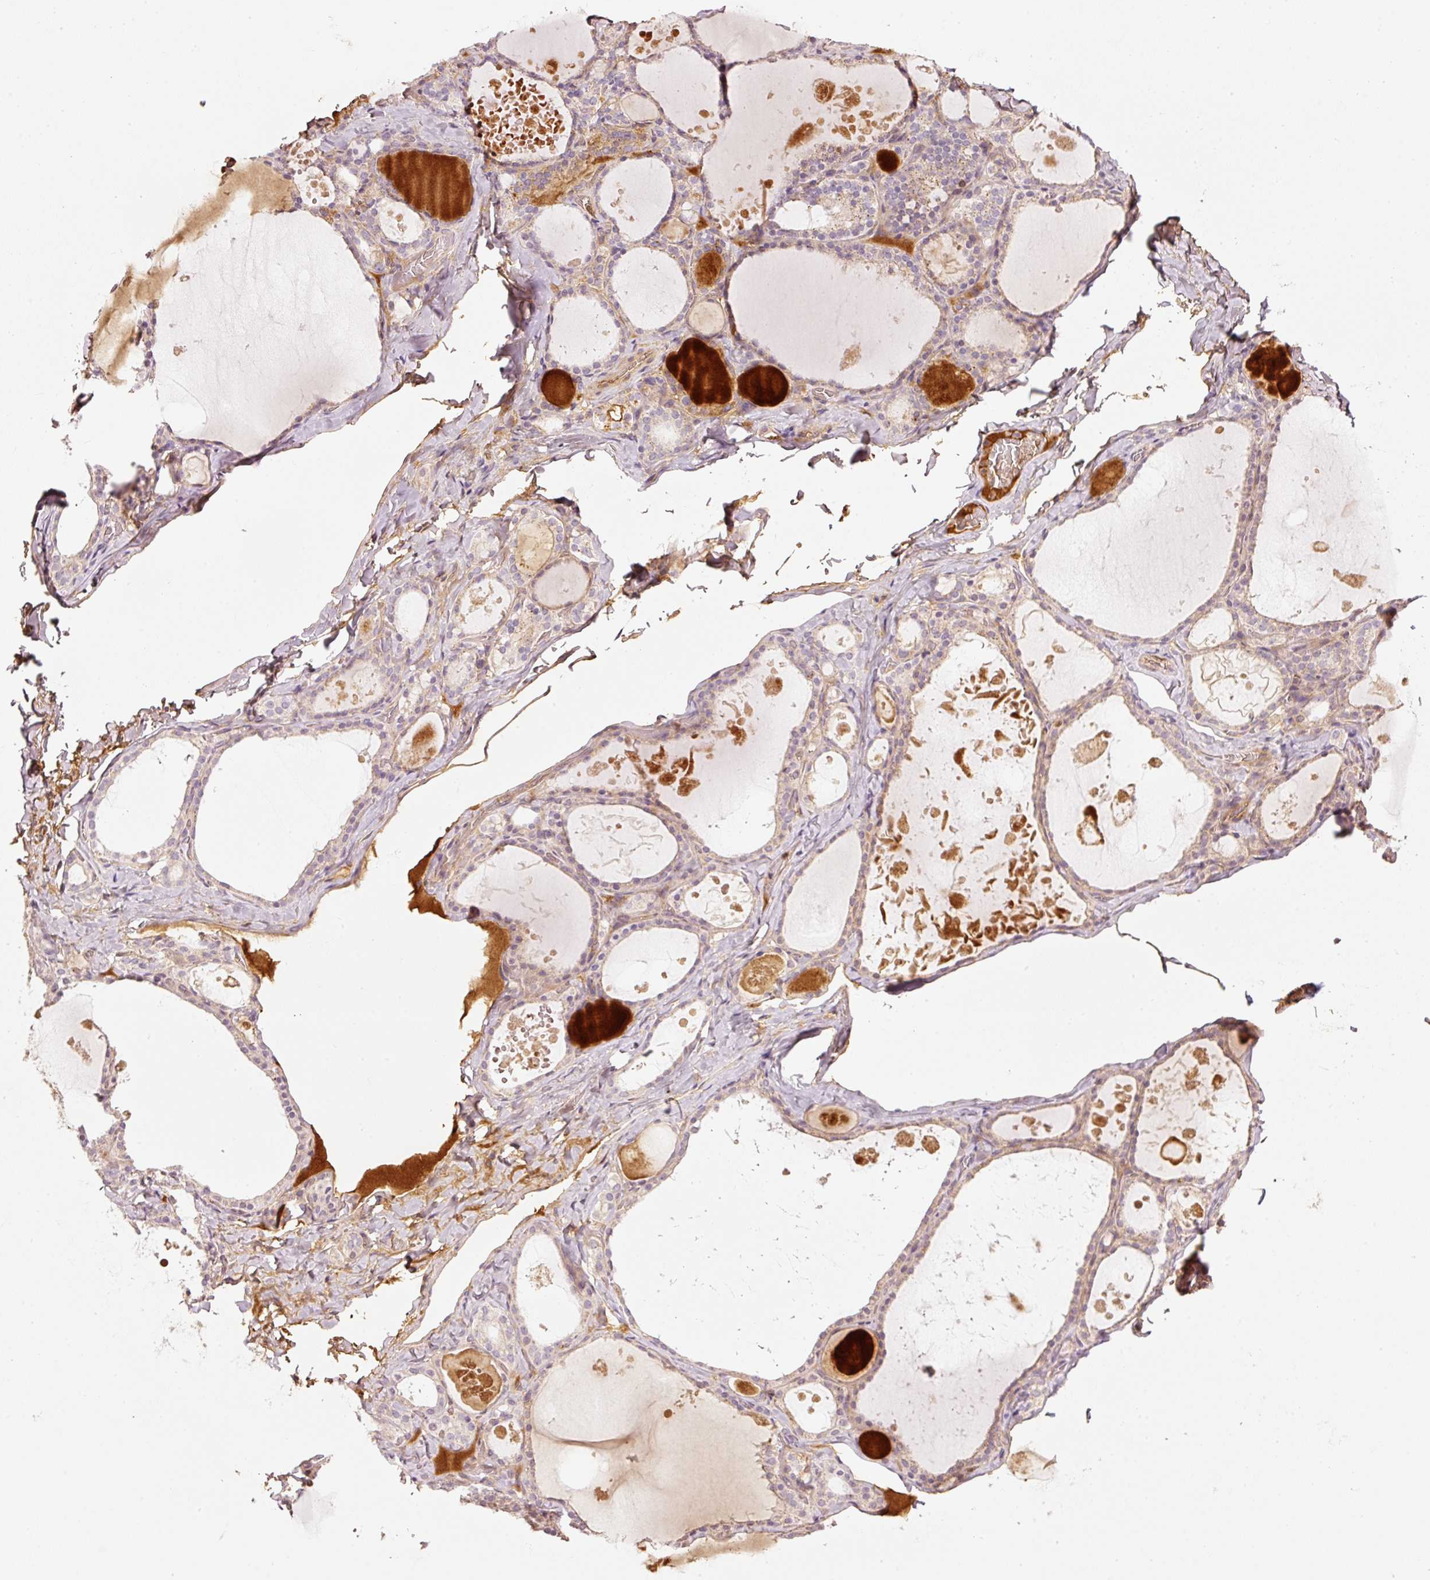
{"staining": {"intensity": "weak", "quantity": "25%-75%", "location": "cytoplasmic/membranous"}, "tissue": "thyroid gland", "cell_type": "Glandular cells", "image_type": "normal", "snomed": [{"axis": "morphology", "description": "Normal tissue, NOS"}, {"axis": "topography", "description": "Thyroid gland"}], "caption": "Immunohistochemical staining of normal human thyroid gland exhibits weak cytoplasmic/membranous protein staining in about 25%-75% of glandular cells. (DAB IHC with brightfield microscopy, high magnification).", "gene": "SERPING1", "patient": {"sex": "male", "age": 56}}